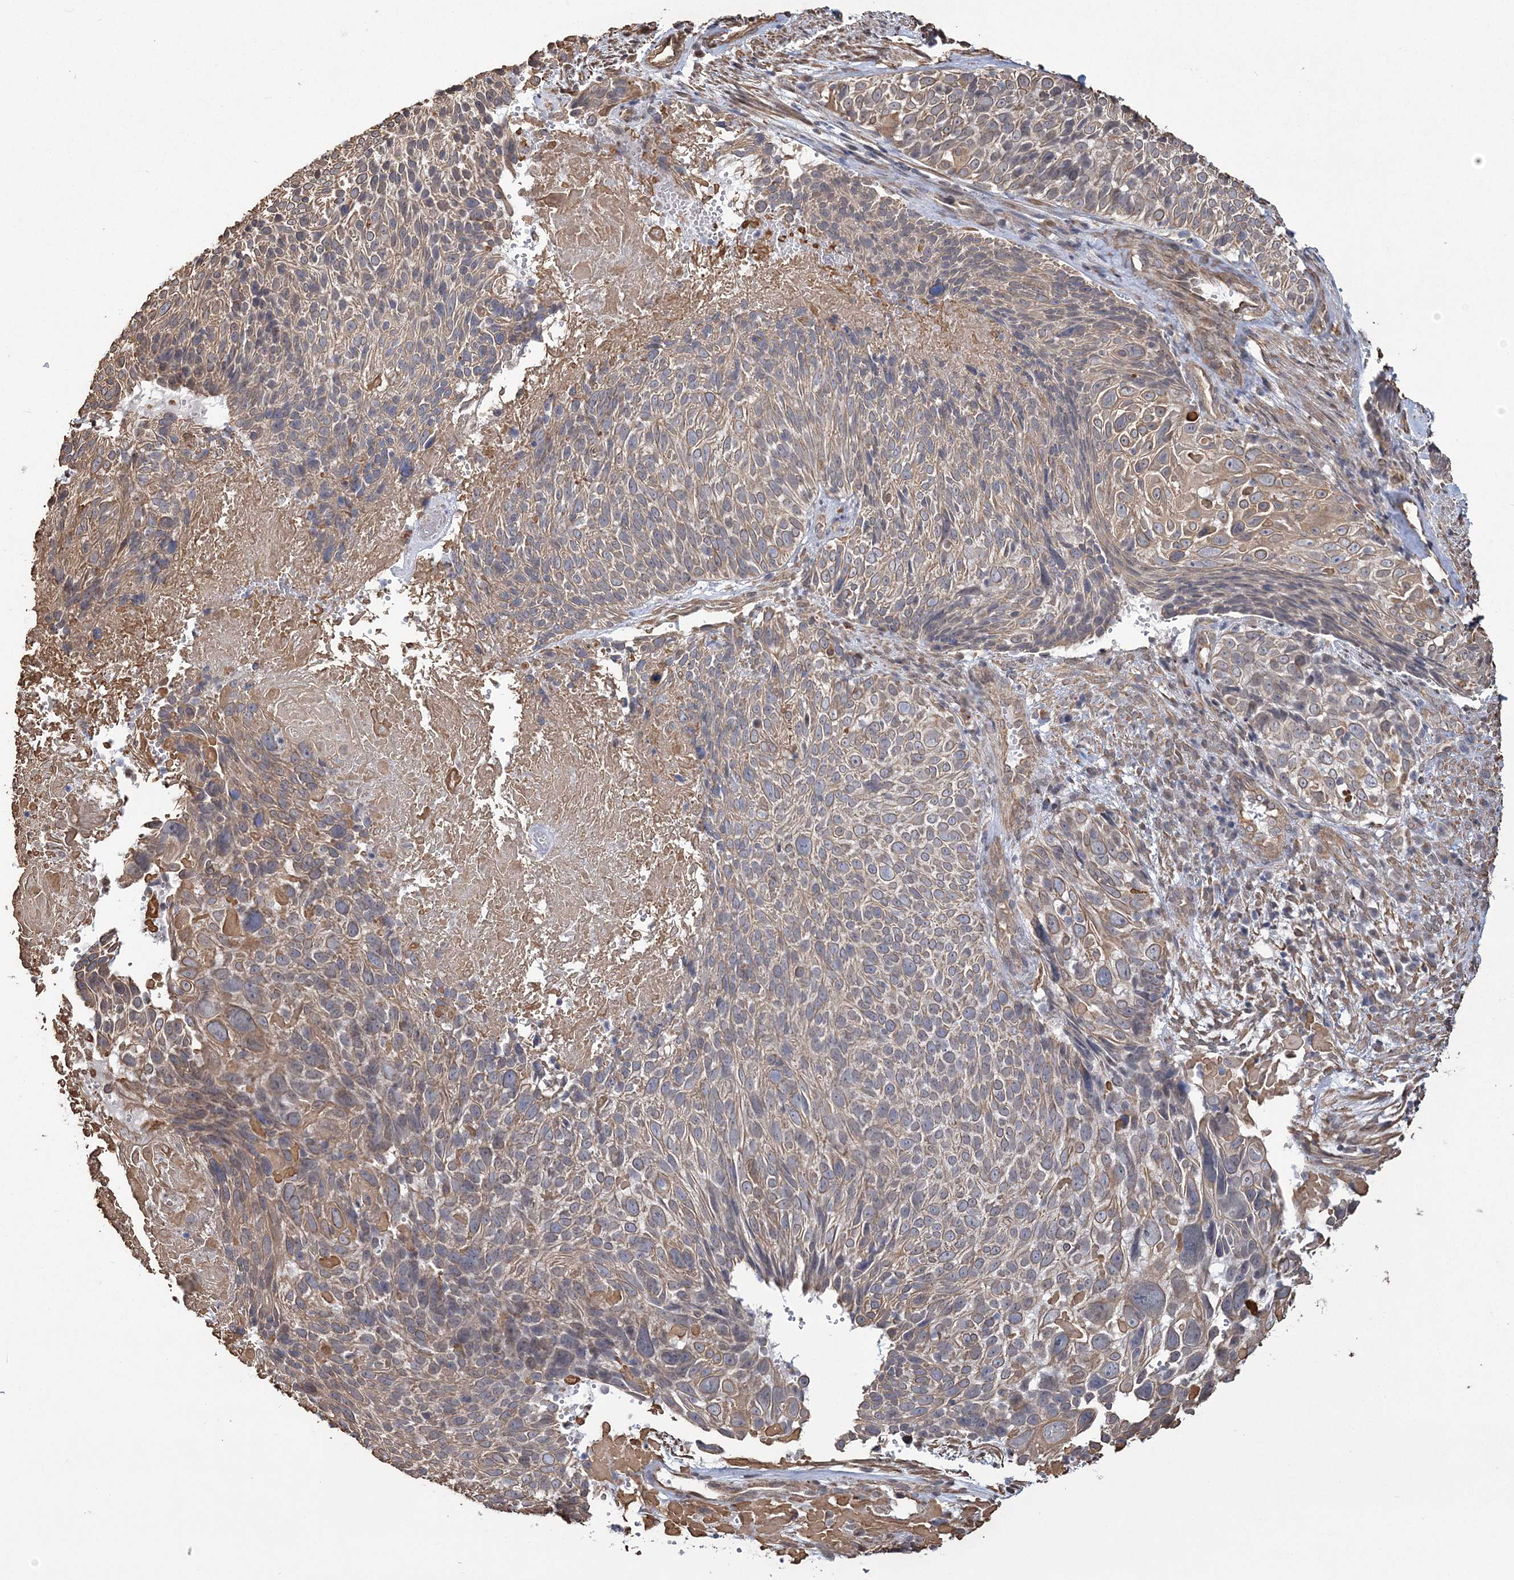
{"staining": {"intensity": "weak", "quantity": "25%-75%", "location": "cytoplasmic/membranous"}, "tissue": "cervical cancer", "cell_type": "Tumor cells", "image_type": "cancer", "snomed": [{"axis": "morphology", "description": "Squamous cell carcinoma, NOS"}, {"axis": "topography", "description": "Cervix"}], "caption": "Tumor cells exhibit low levels of weak cytoplasmic/membranous expression in about 25%-75% of cells in cervical cancer (squamous cell carcinoma).", "gene": "ATP11B", "patient": {"sex": "female", "age": 74}}